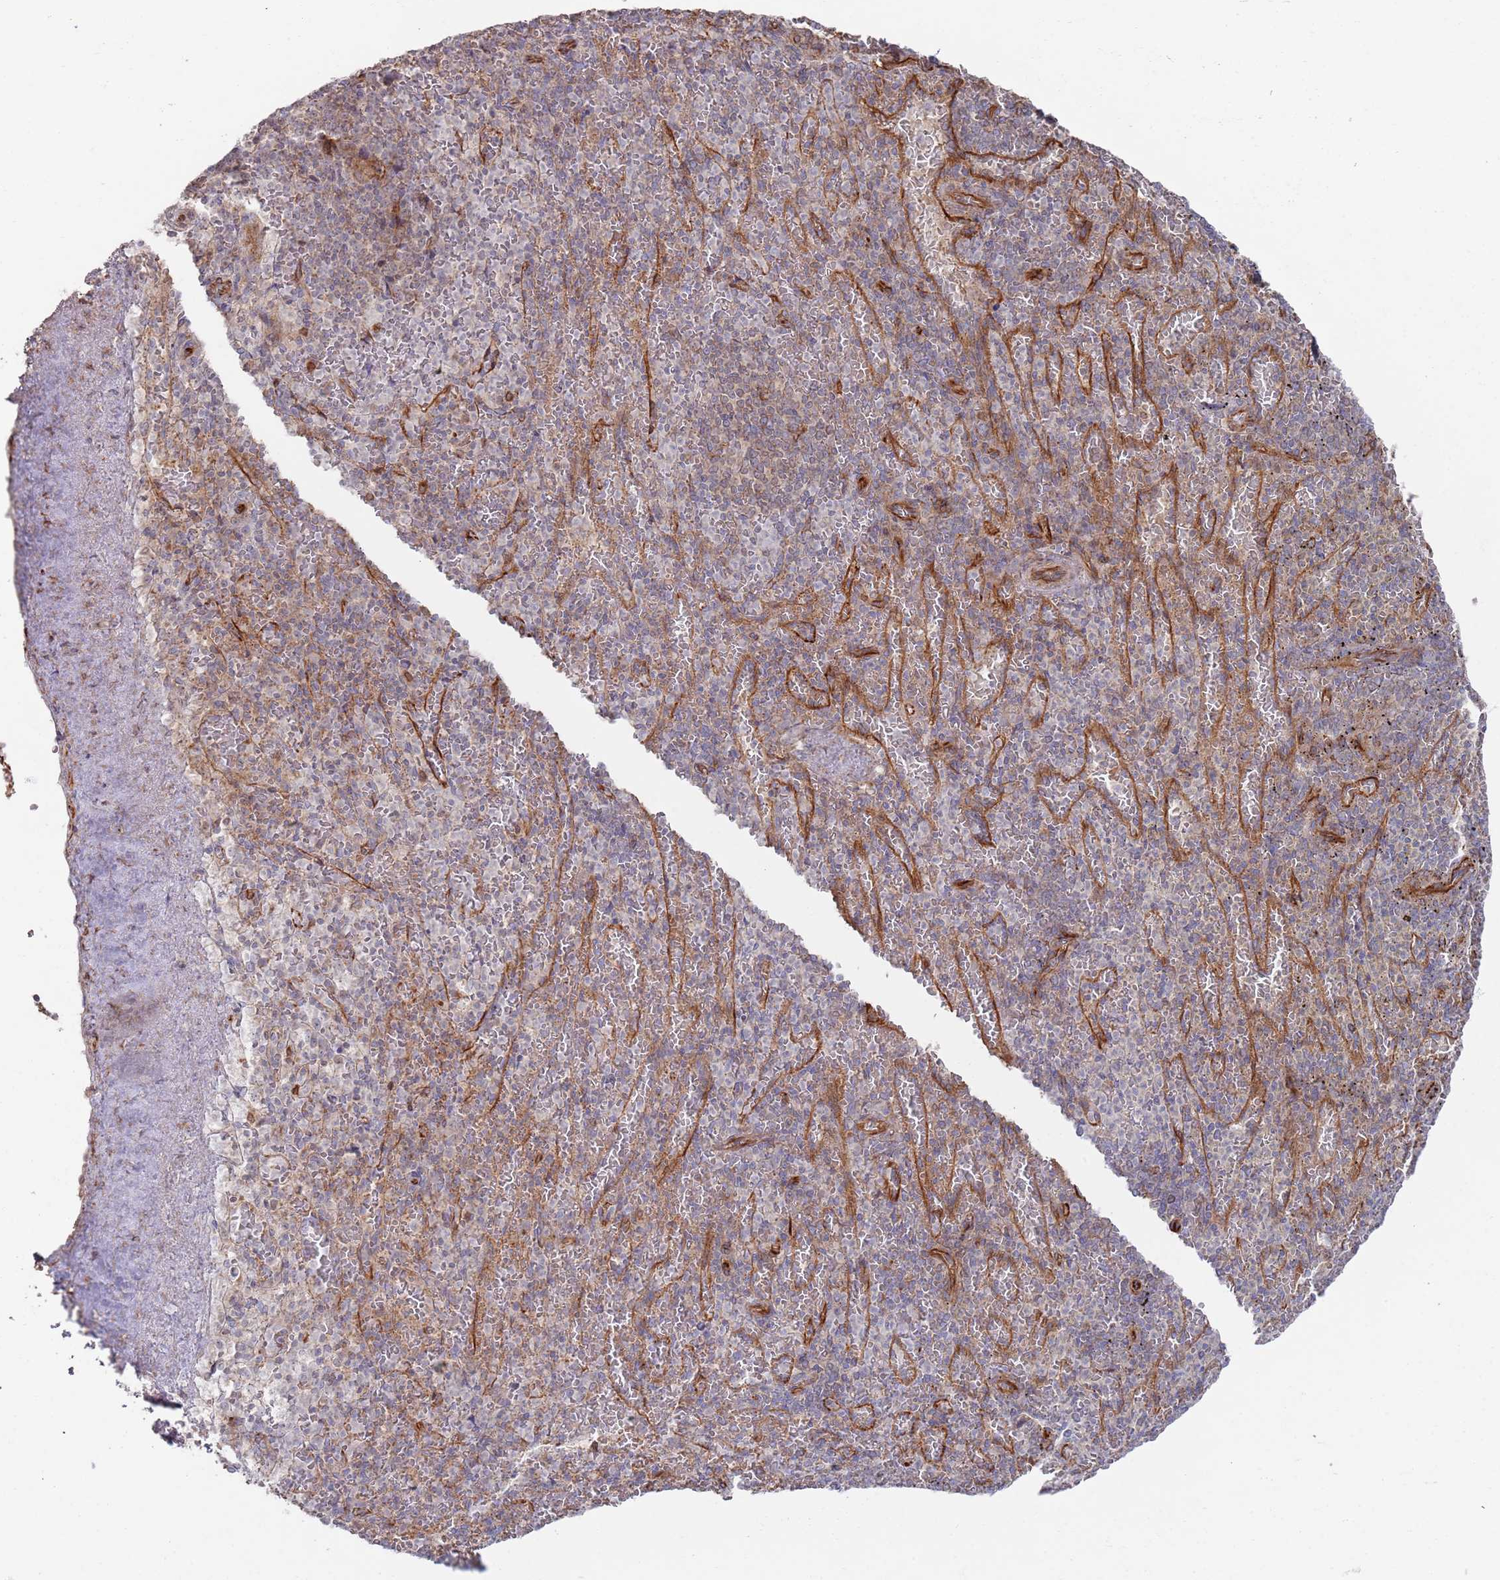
{"staining": {"intensity": "negative", "quantity": "none", "location": "none"}, "tissue": "spleen", "cell_type": "Cells in red pulp", "image_type": "normal", "snomed": [{"axis": "morphology", "description": "Normal tissue, NOS"}, {"axis": "topography", "description": "Spleen"}], "caption": "DAB immunohistochemical staining of normal spleen shows no significant positivity in cells in red pulp.", "gene": "PHF21A", "patient": {"sex": "female", "age": 74}}